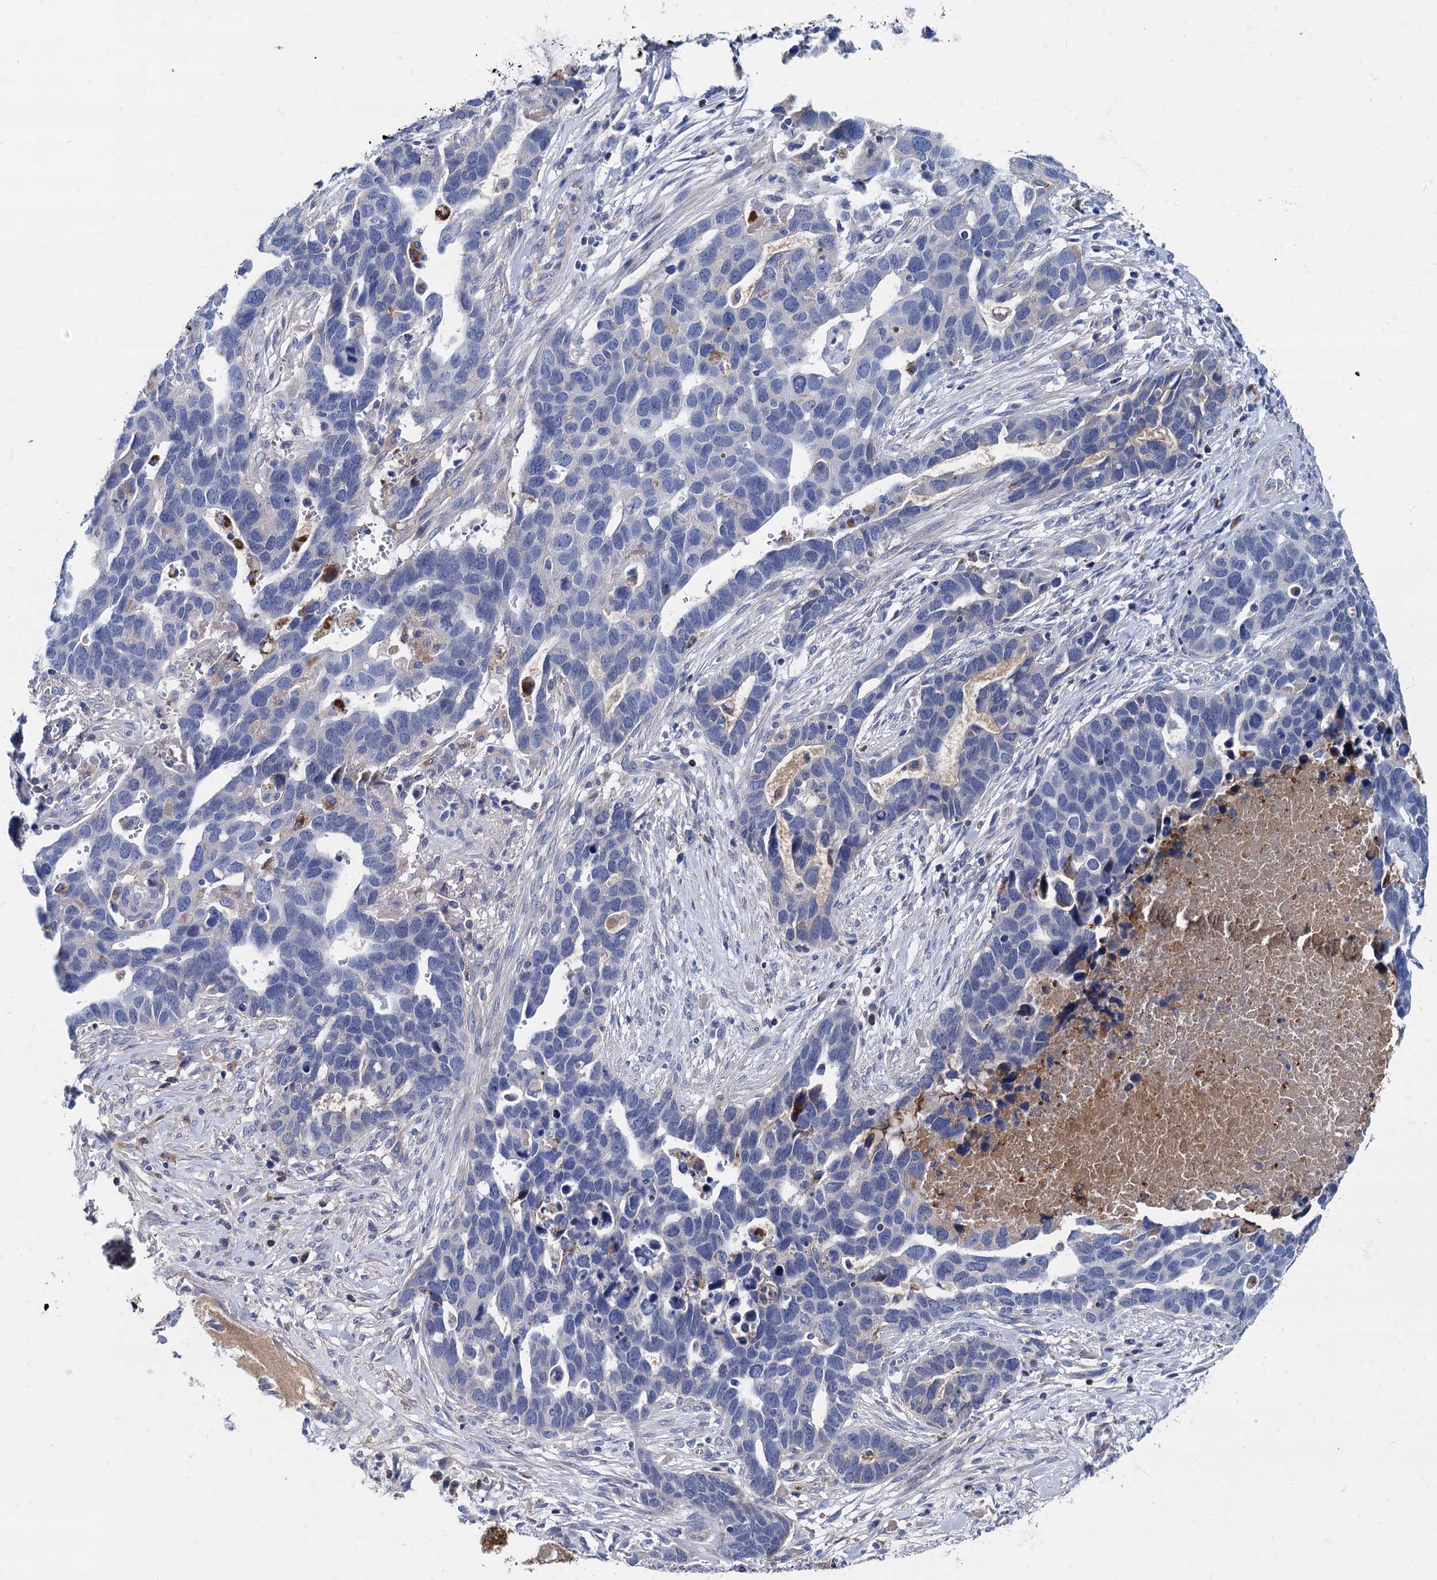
{"staining": {"intensity": "negative", "quantity": "none", "location": "none"}, "tissue": "ovarian cancer", "cell_type": "Tumor cells", "image_type": "cancer", "snomed": [{"axis": "morphology", "description": "Cystadenocarcinoma, serous, NOS"}, {"axis": "topography", "description": "Ovary"}], "caption": "Tumor cells are negative for brown protein staining in serous cystadenocarcinoma (ovarian).", "gene": "APOD", "patient": {"sex": "female", "age": 54}}